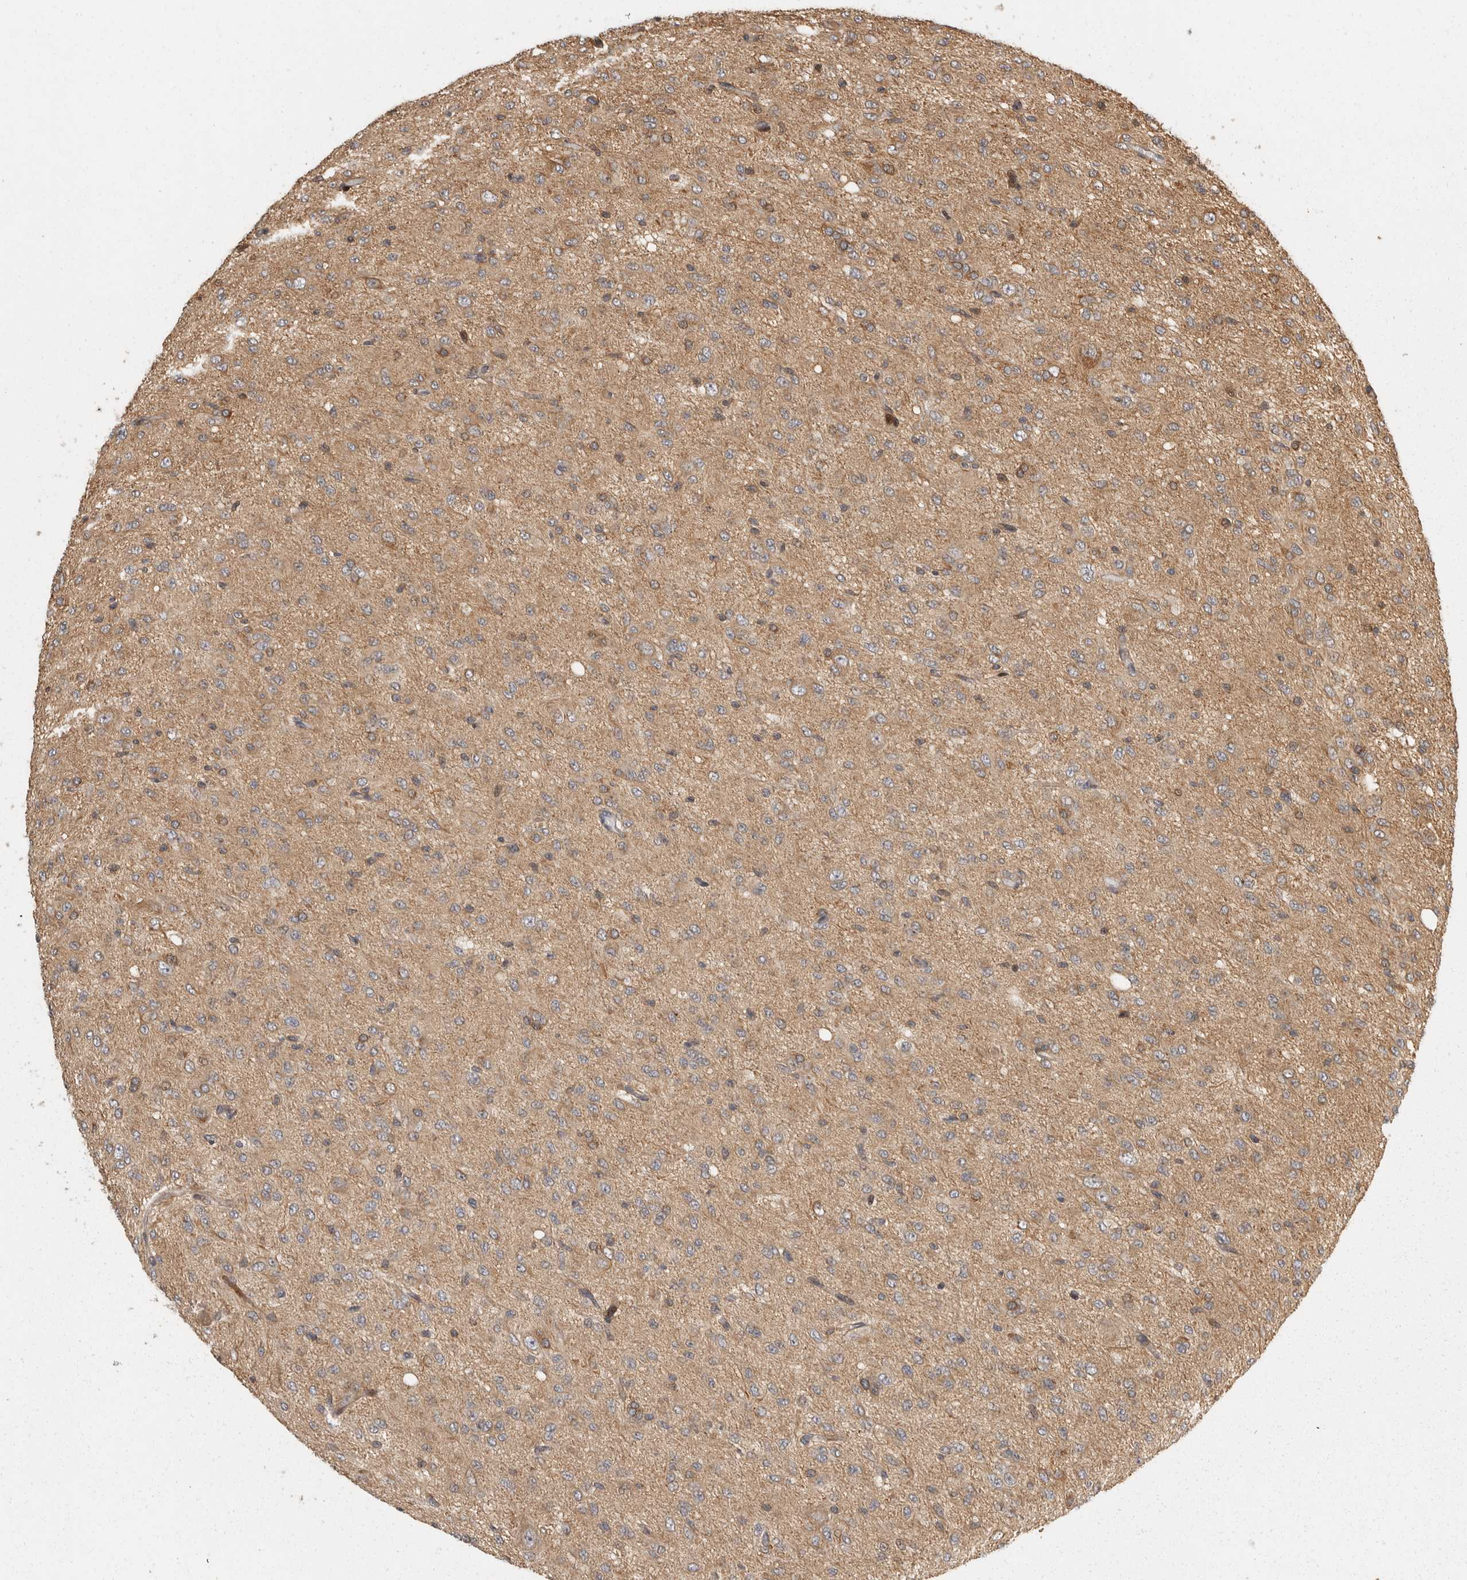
{"staining": {"intensity": "weak", "quantity": "25%-75%", "location": "cytoplasmic/membranous"}, "tissue": "glioma", "cell_type": "Tumor cells", "image_type": "cancer", "snomed": [{"axis": "morphology", "description": "Glioma, malignant, High grade"}, {"axis": "topography", "description": "Brain"}], "caption": "Immunohistochemical staining of glioma demonstrates low levels of weak cytoplasmic/membranous protein staining in approximately 25%-75% of tumor cells.", "gene": "SWT1", "patient": {"sex": "female", "age": 59}}